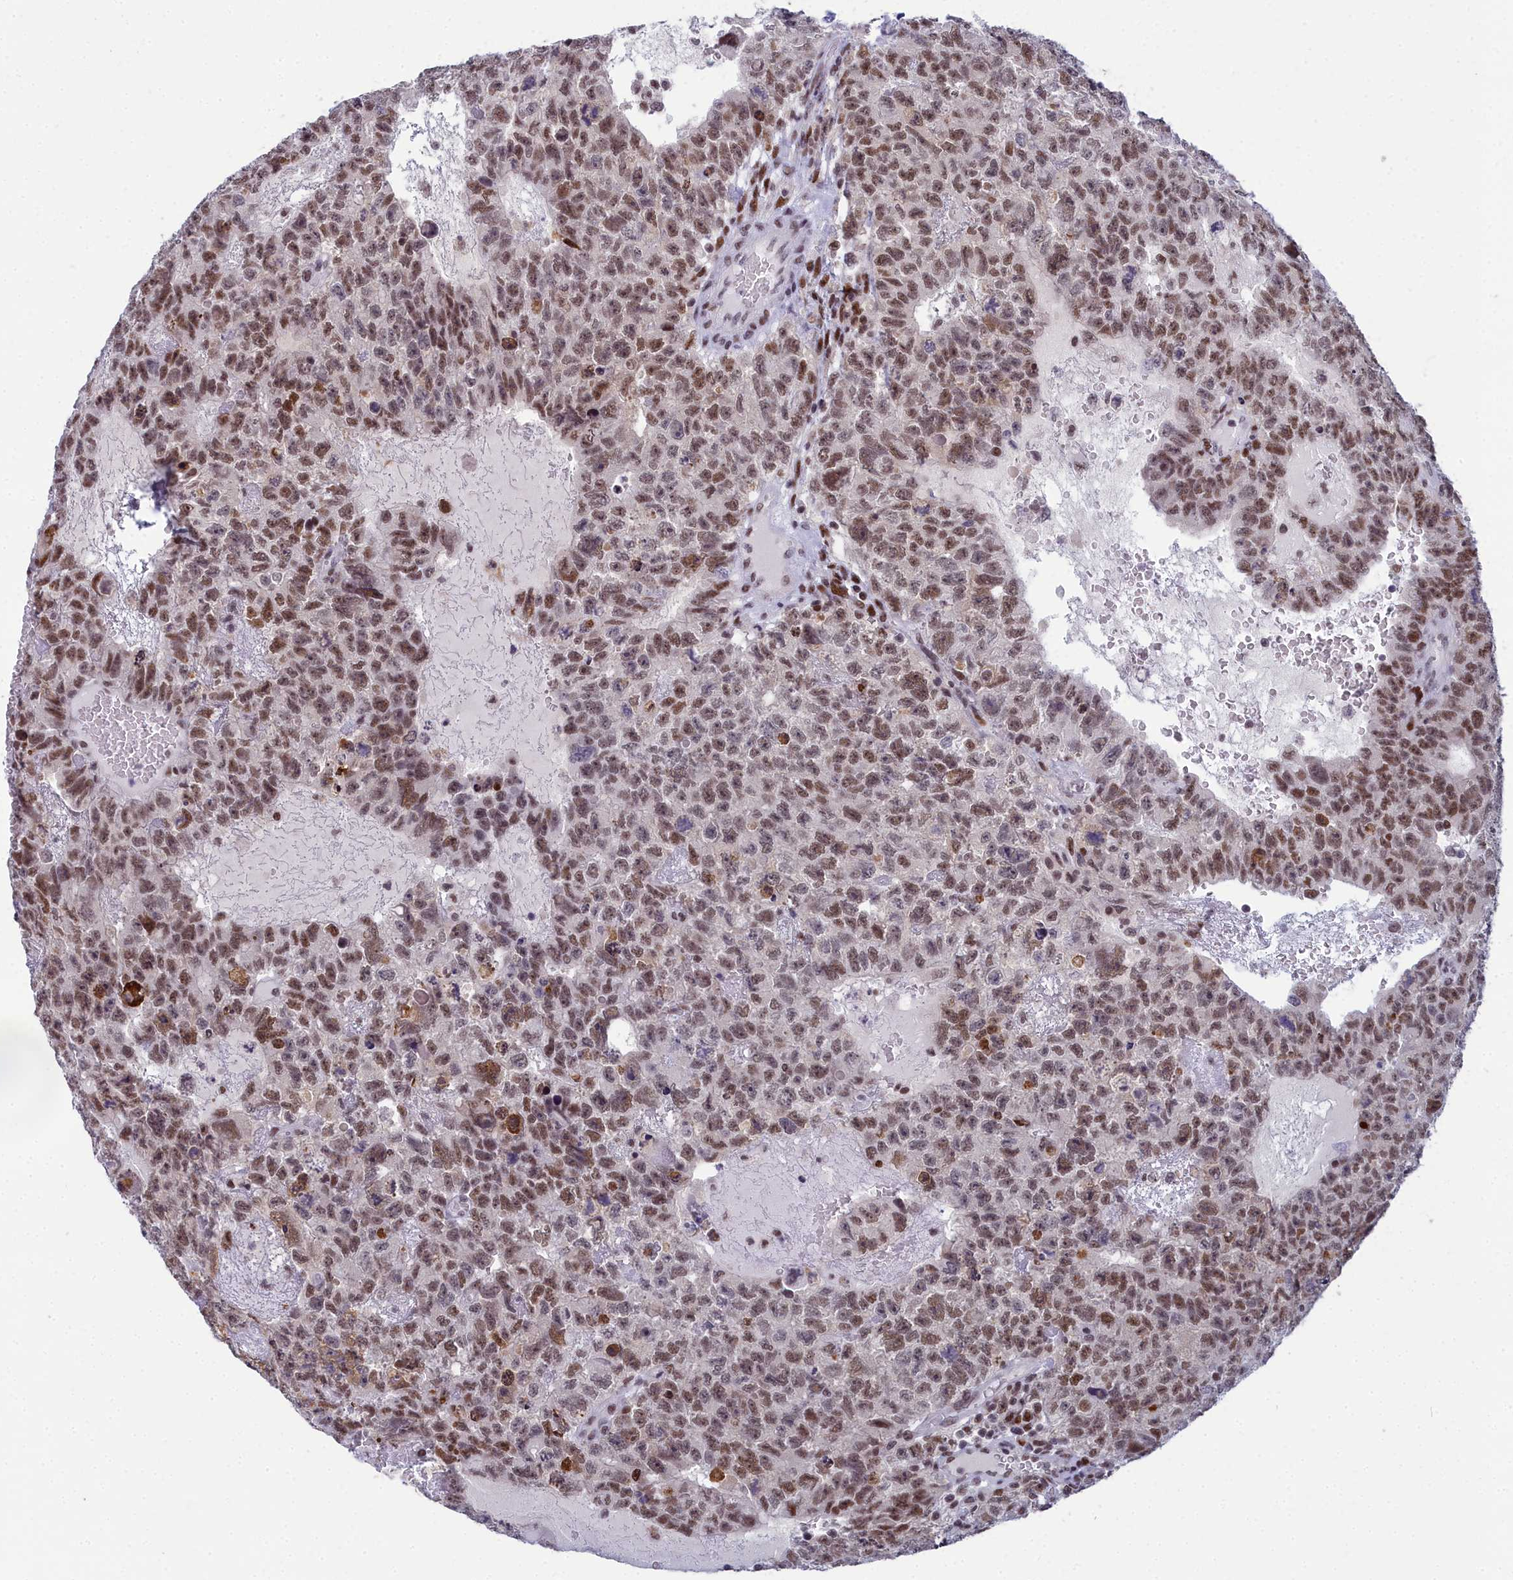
{"staining": {"intensity": "moderate", "quantity": ">75%", "location": "nuclear"}, "tissue": "testis cancer", "cell_type": "Tumor cells", "image_type": "cancer", "snomed": [{"axis": "morphology", "description": "Carcinoma, Embryonal, NOS"}, {"axis": "topography", "description": "Testis"}], "caption": "Immunohistochemistry (IHC) image of human testis embryonal carcinoma stained for a protein (brown), which shows medium levels of moderate nuclear expression in approximately >75% of tumor cells.", "gene": "CCDC97", "patient": {"sex": "male", "age": 26}}